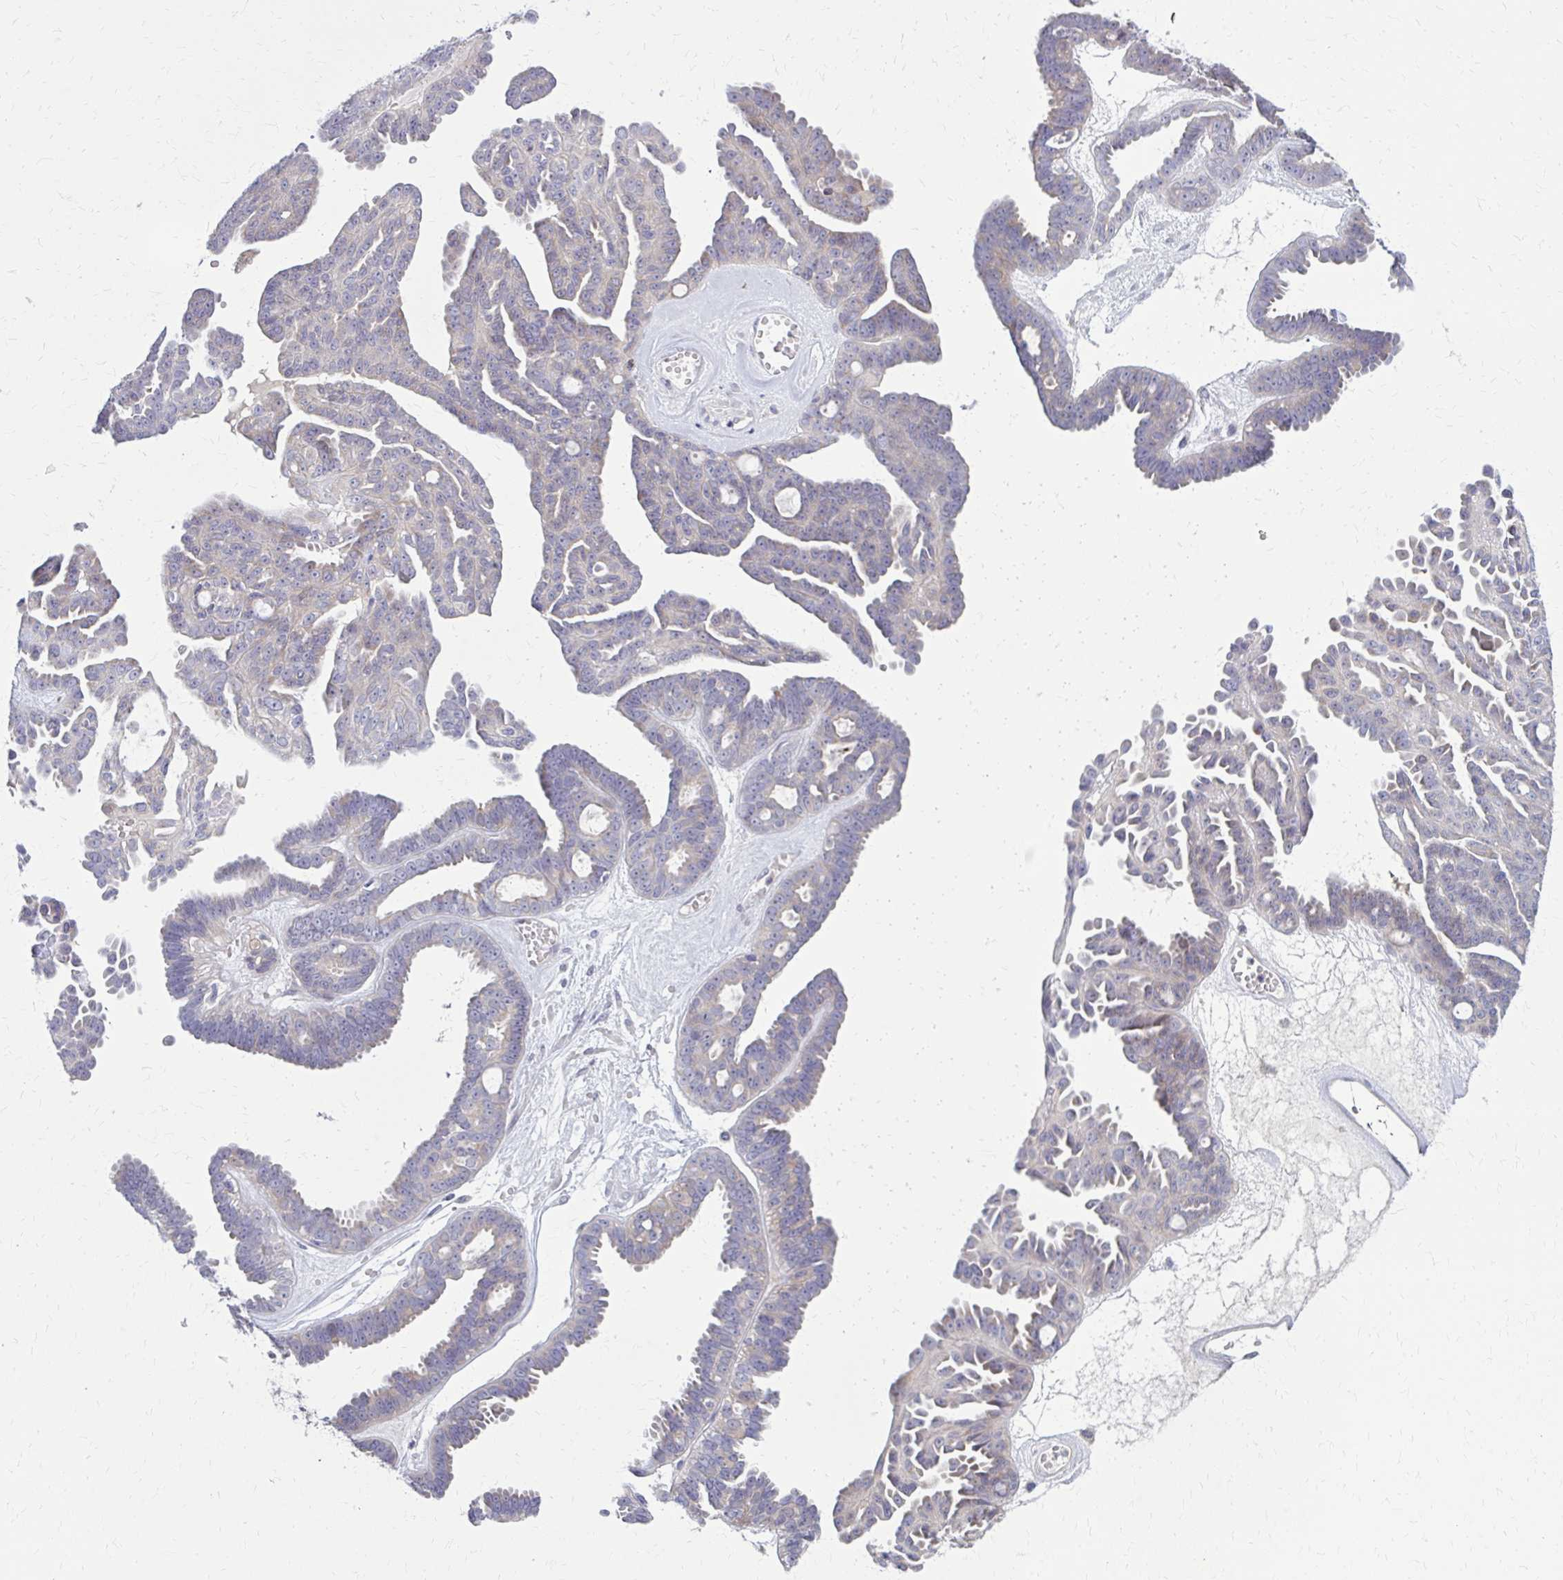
{"staining": {"intensity": "negative", "quantity": "none", "location": "none"}, "tissue": "ovarian cancer", "cell_type": "Tumor cells", "image_type": "cancer", "snomed": [{"axis": "morphology", "description": "Cystadenocarcinoma, serous, NOS"}, {"axis": "topography", "description": "Ovary"}], "caption": "High power microscopy photomicrograph of an immunohistochemistry micrograph of serous cystadenocarcinoma (ovarian), revealing no significant staining in tumor cells.", "gene": "DBI", "patient": {"sex": "female", "age": 71}}